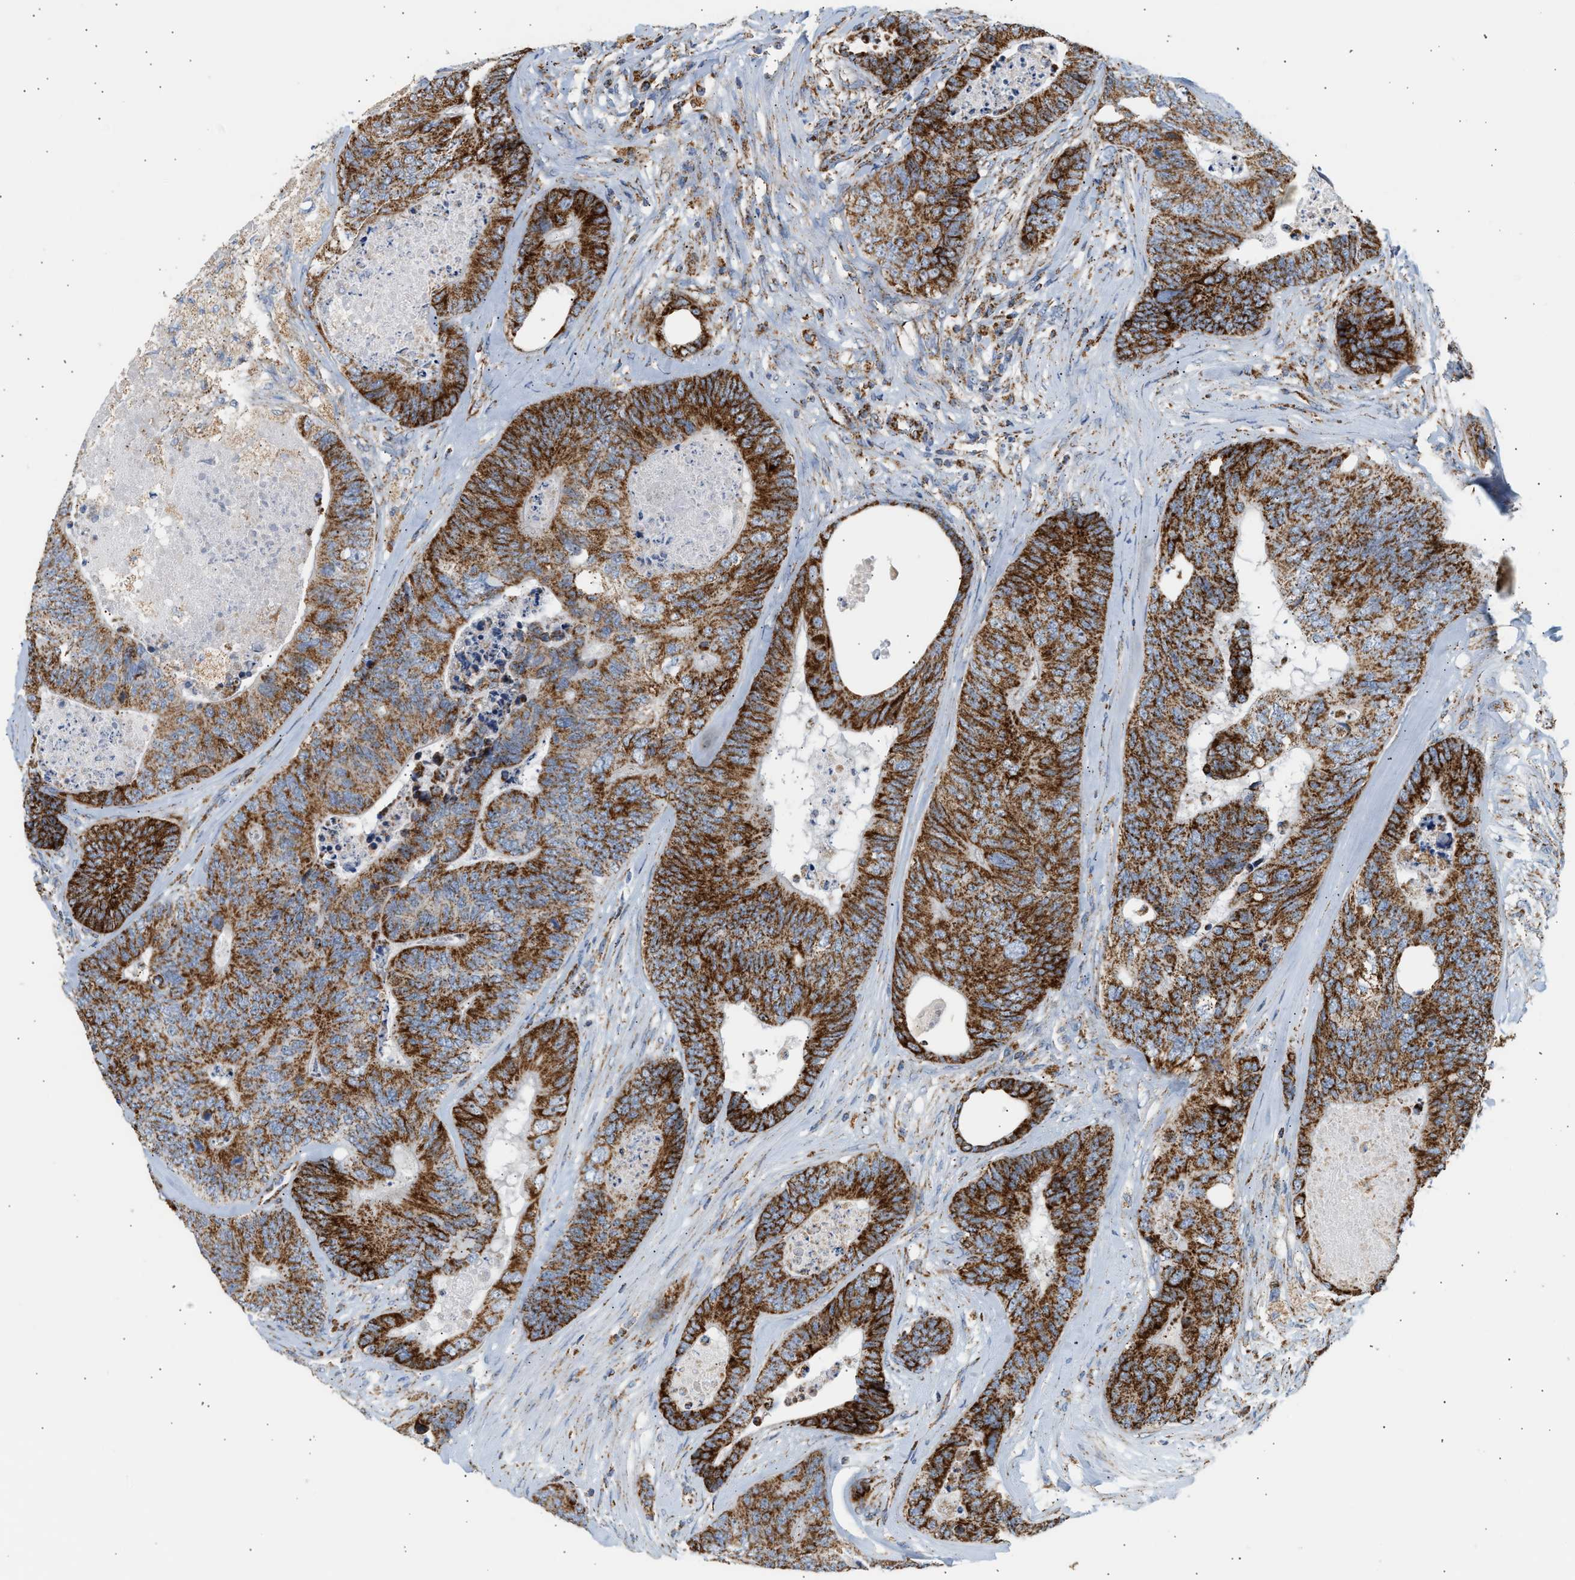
{"staining": {"intensity": "strong", "quantity": ">75%", "location": "cytoplasmic/membranous"}, "tissue": "colorectal cancer", "cell_type": "Tumor cells", "image_type": "cancer", "snomed": [{"axis": "morphology", "description": "Adenocarcinoma, NOS"}, {"axis": "topography", "description": "Colon"}], "caption": "Strong cytoplasmic/membranous positivity is identified in approximately >75% of tumor cells in colorectal cancer.", "gene": "OGDH", "patient": {"sex": "female", "age": 67}}